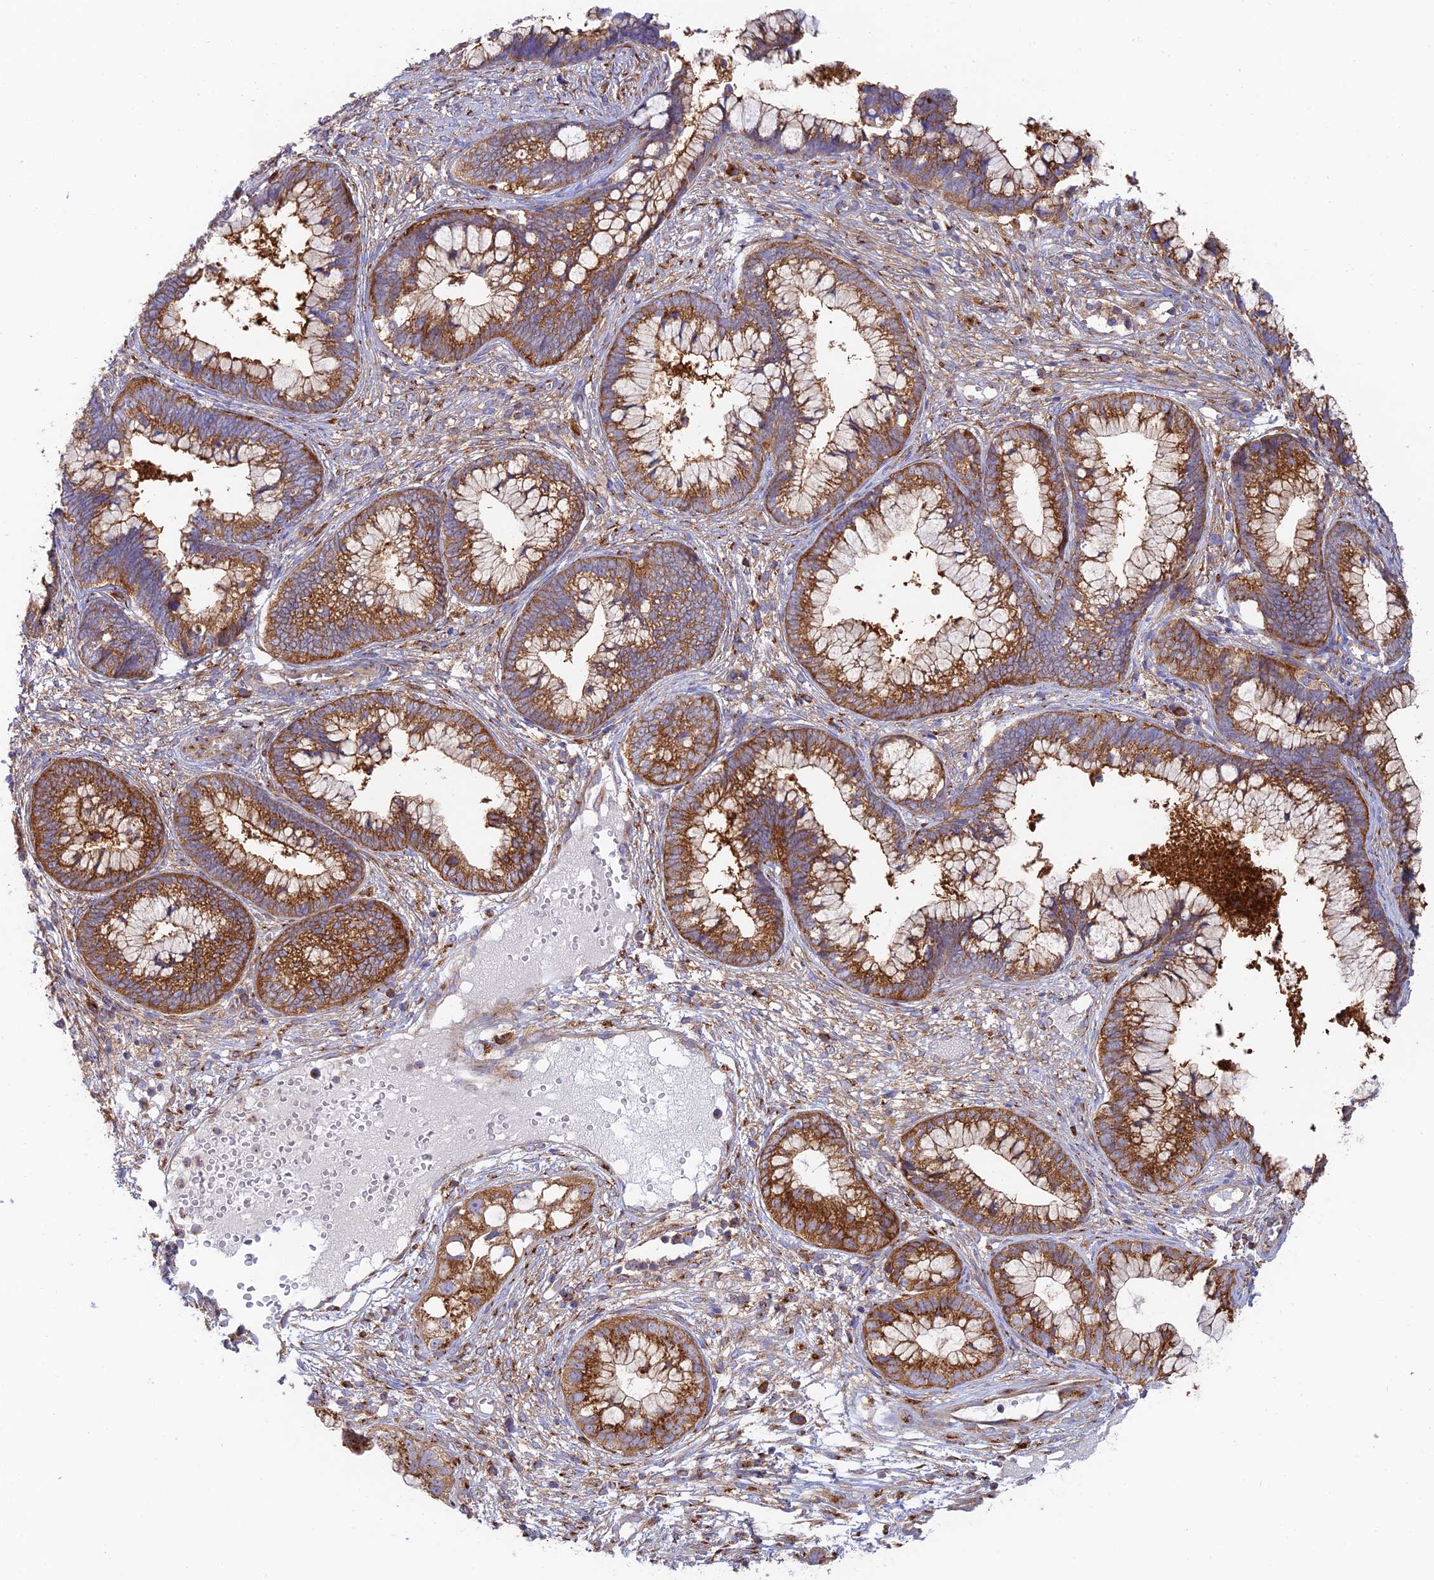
{"staining": {"intensity": "strong", "quantity": ">75%", "location": "cytoplasmic/membranous"}, "tissue": "cervical cancer", "cell_type": "Tumor cells", "image_type": "cancer", "snomed": [{"axis": "morphology", "description": "Adenocarcinoma, NOS"}, {"axis": "topography", "description": "Cervix"}], "caption": "Cervical adenocarcinoma stained with immunohistochemistry shows strong cytoplasmic/membranous expression in about >75% of tumor cells.", "gene": "GOLGA3", "patient": {"sex": "female", "age": 44}}